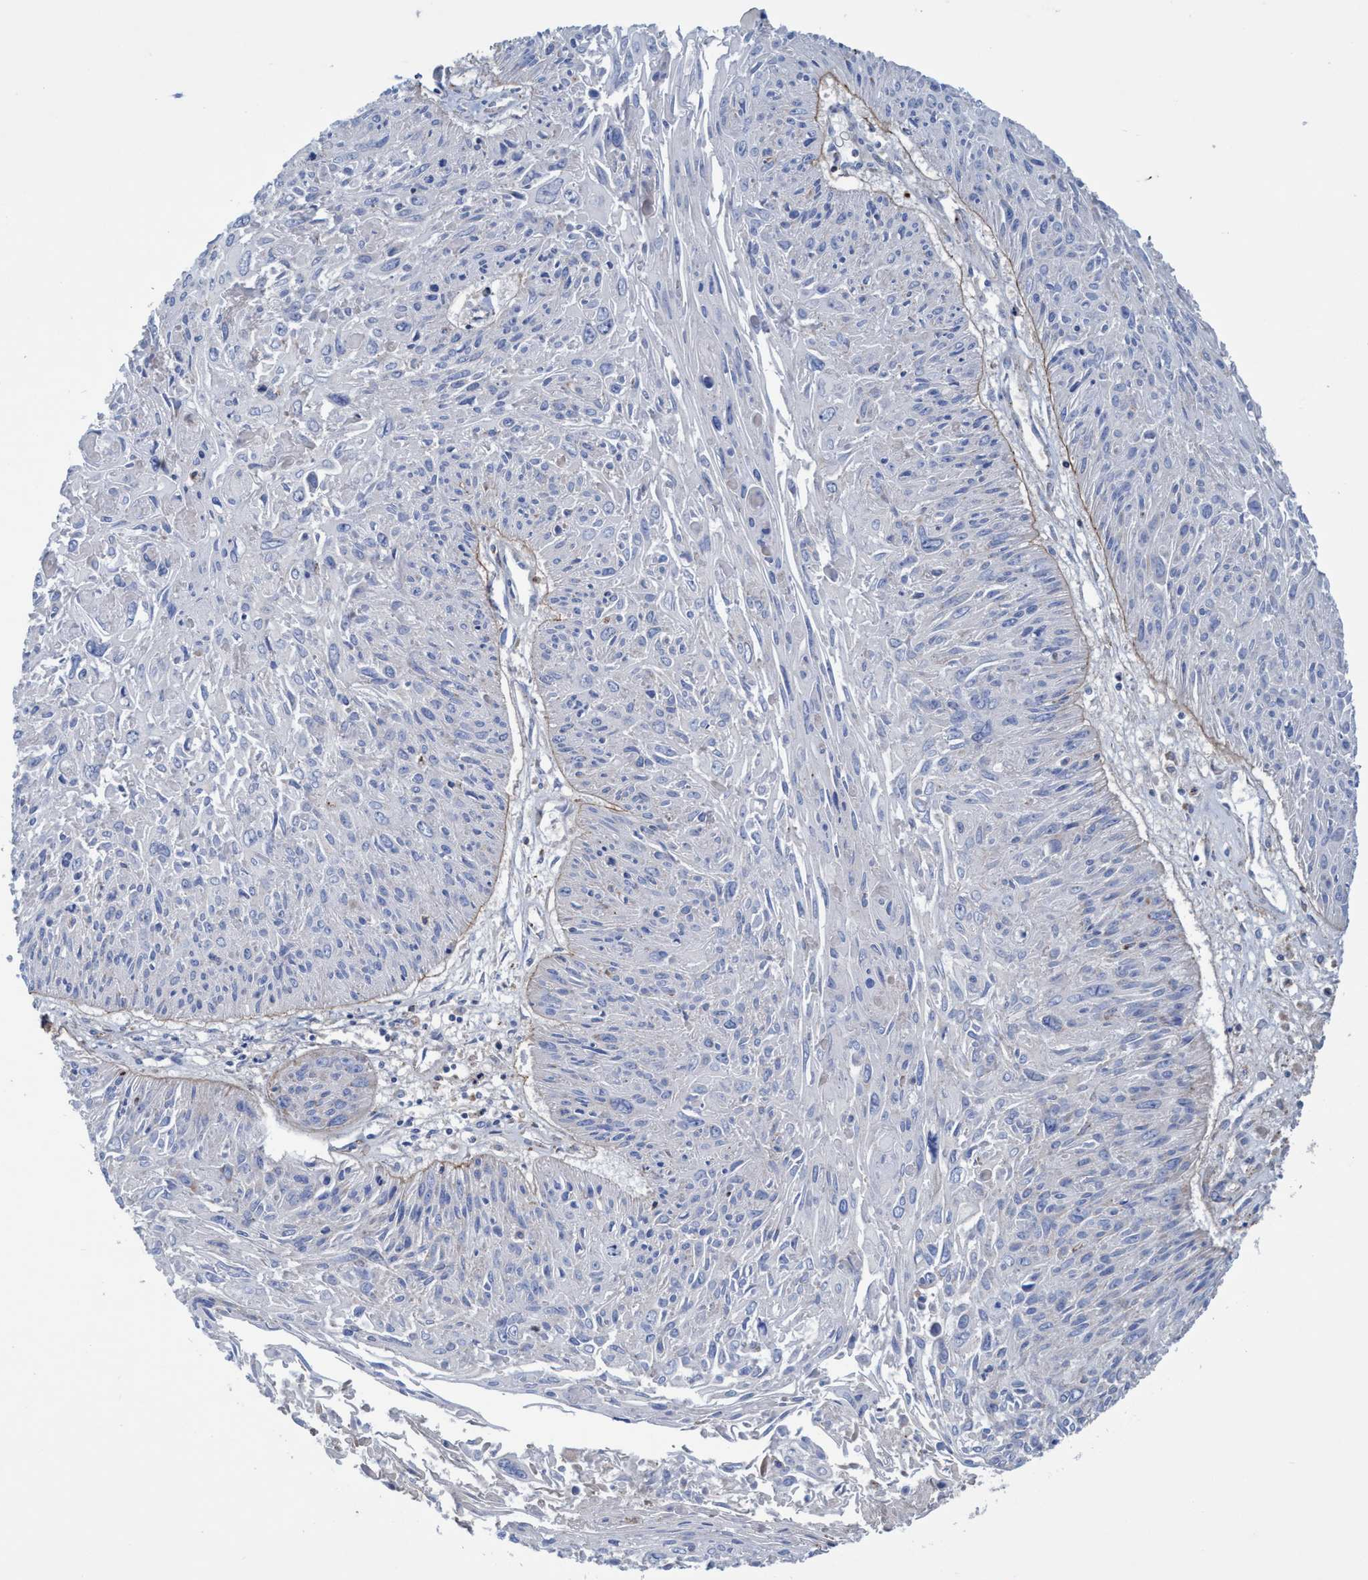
{"staining": {"intensity": "weak", "quantity": "<25%", "location": "cytoplasmic/membranous"}, "tissue": "cervical cancer", "cell_type": "Tumor cells", "image_type": "cancer", "snomed": [{"axis": "morphology", "description": "Squamous cell carcinoma, NOS"}, {"axis": "topography", "description": "Cervix"}], "caption": "The image demonstrates no significant staining in tumor cells of cervical cancer. The staining was performed using DAB to visualize the protein expression in brown, while the nuclei were stained in blue with hematoxylin (Magnification: 20x).", "gene": "TRIM65", "patient": {"sex": "female", "age": 51}}